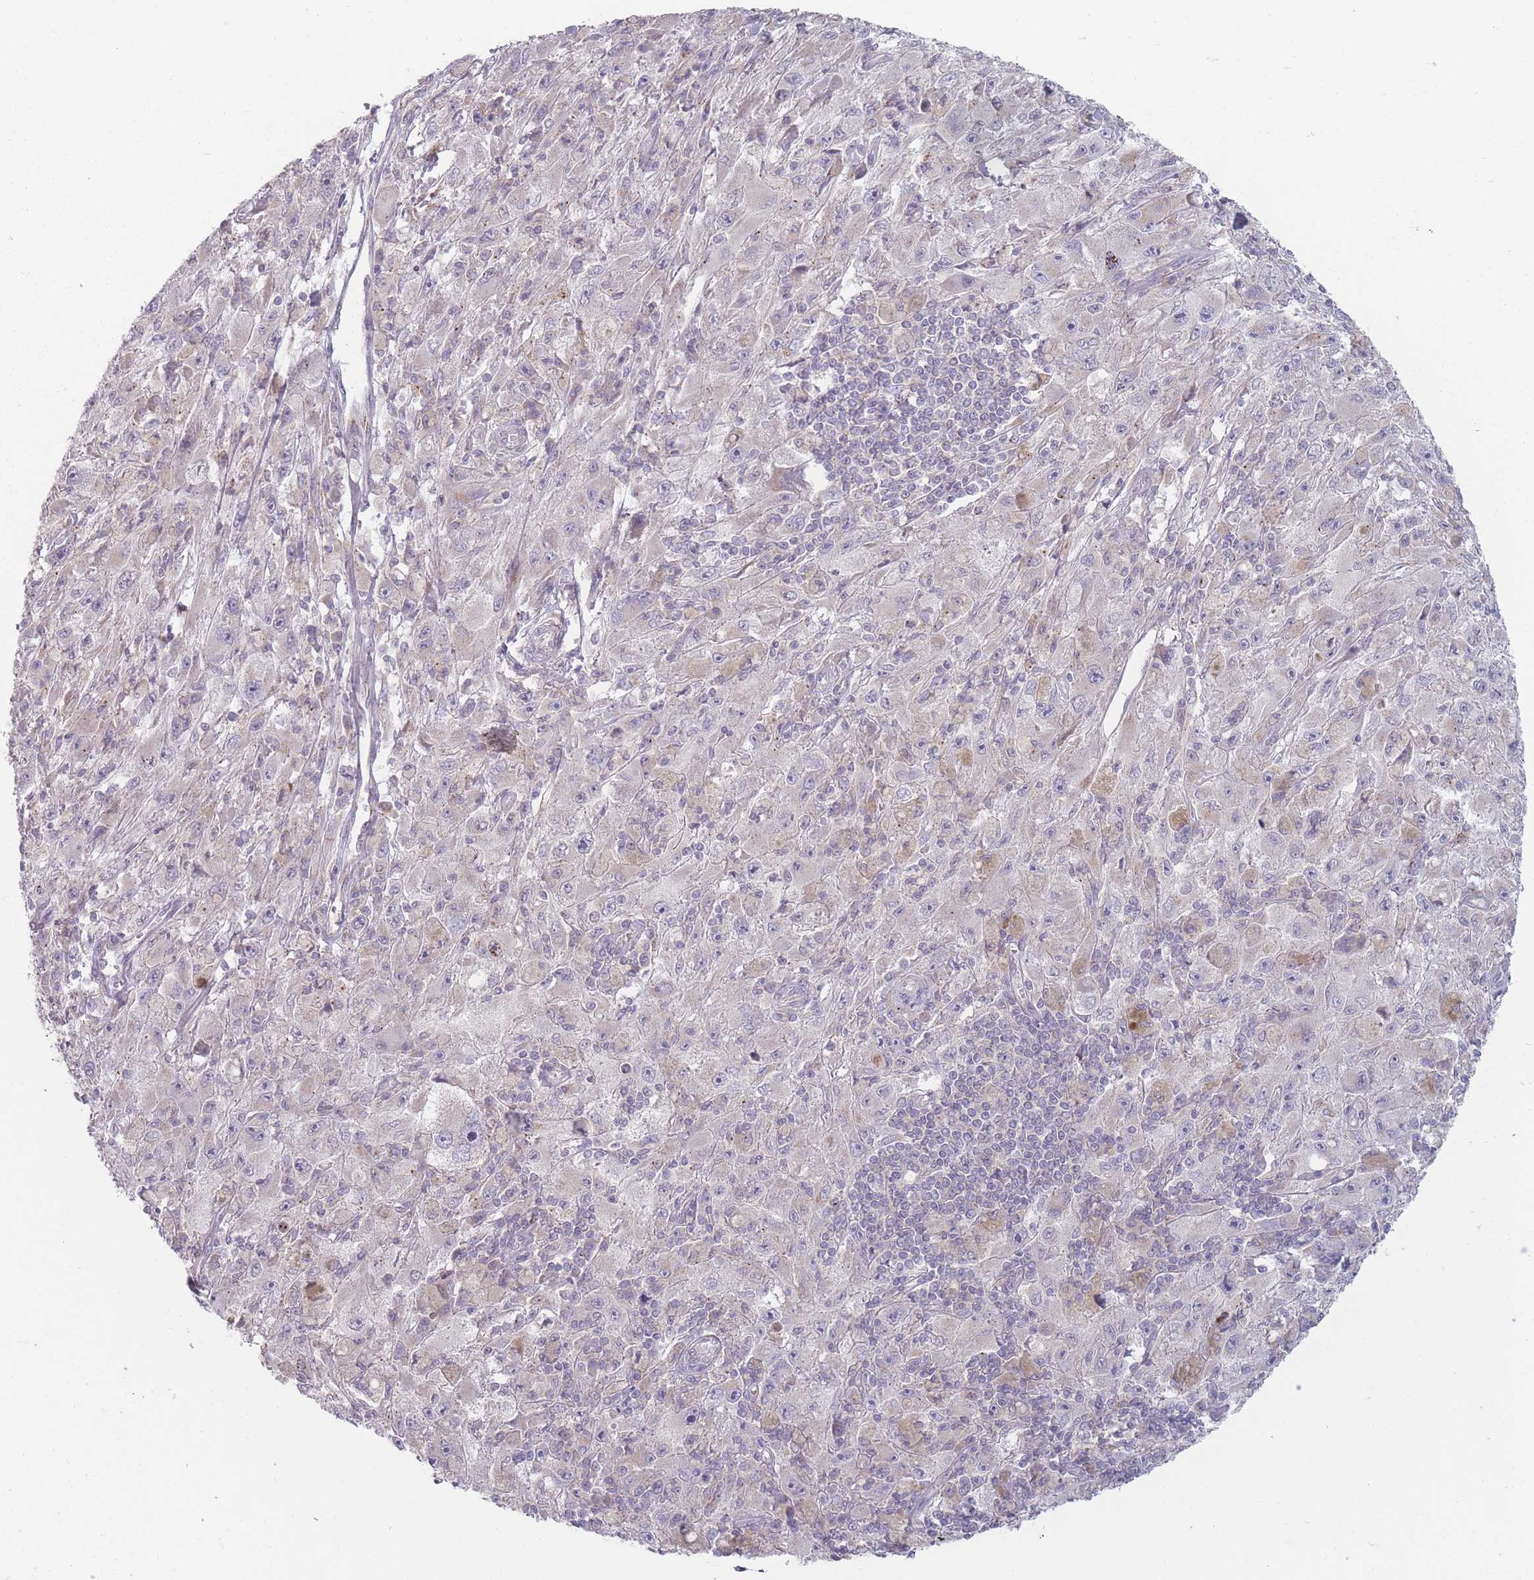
{"staining": {"intensity": "negative", "quantity": "none", "location": "none"}, "tissue": "melanoma", "cell_type": "Tumor cells", "image_type": "cancer", "snomed": [{"axis": "morphology", "description": "Malignant melanoma, Metastatic site"}, {"axis": "topography", "description": "Skin"}], "caption": "This is an IHC image of melanoma. There is no staining in tumor cells.", "gene": "AKAIN1", "patient": {"sex": "male", "age": 53}}